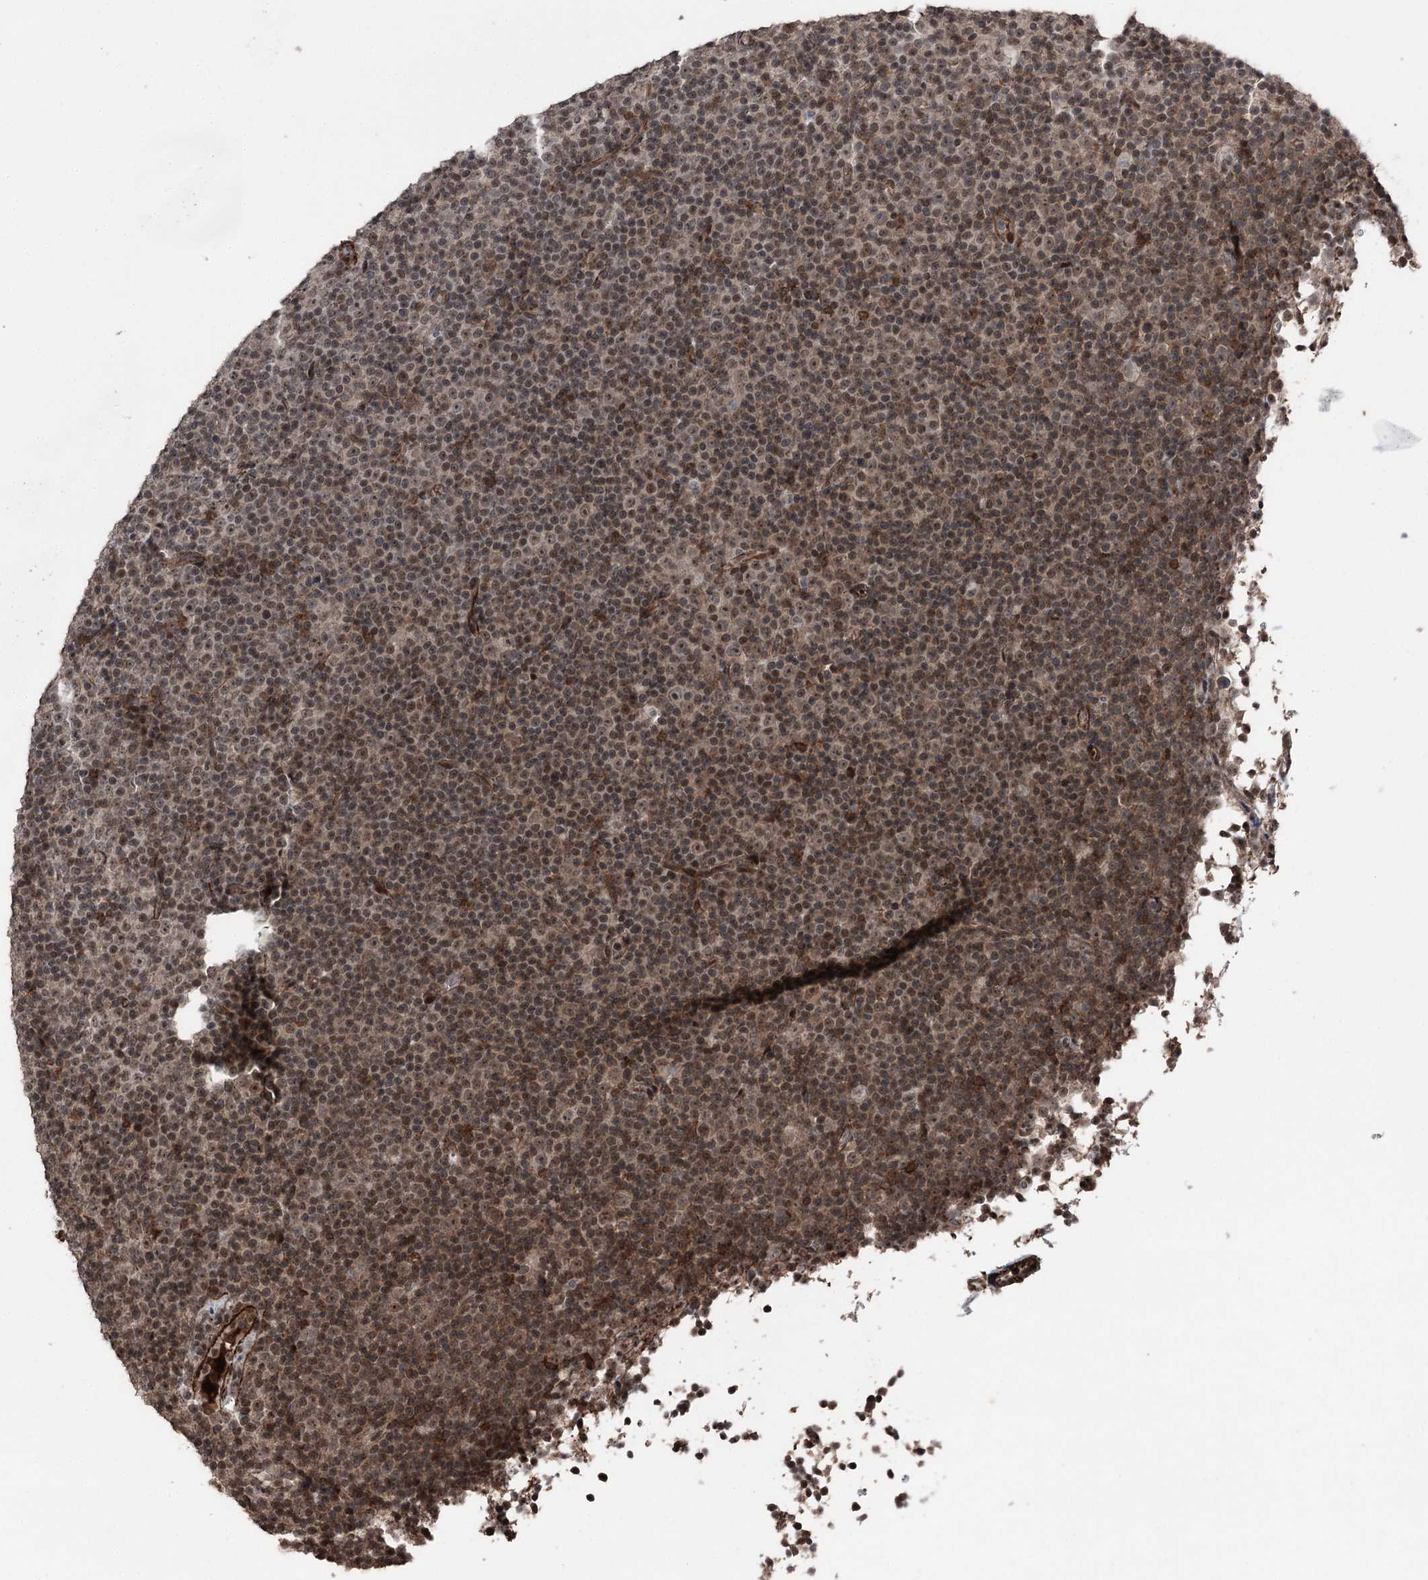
{"staining": {"intensity": "moderate", "quantity": ">75%", "location": "nuclear"}, "tissue": "lymphoma", "cell_type": "Tumor cells", "image_type": "cancer", "snomed": [{"axis": "morphology", "description": "Malignant lymphoma, non-Hodgkin's type, Low grade"}, {"axis": "topography", "description": "Lymph node"}], "caption": "Human lymphoma stained with a brown dye shows moderate nuclear positive positivity in about >75% of tumor cells.", "gene": "CCDC82", "patient": {"sex": "female", "age": 67}}